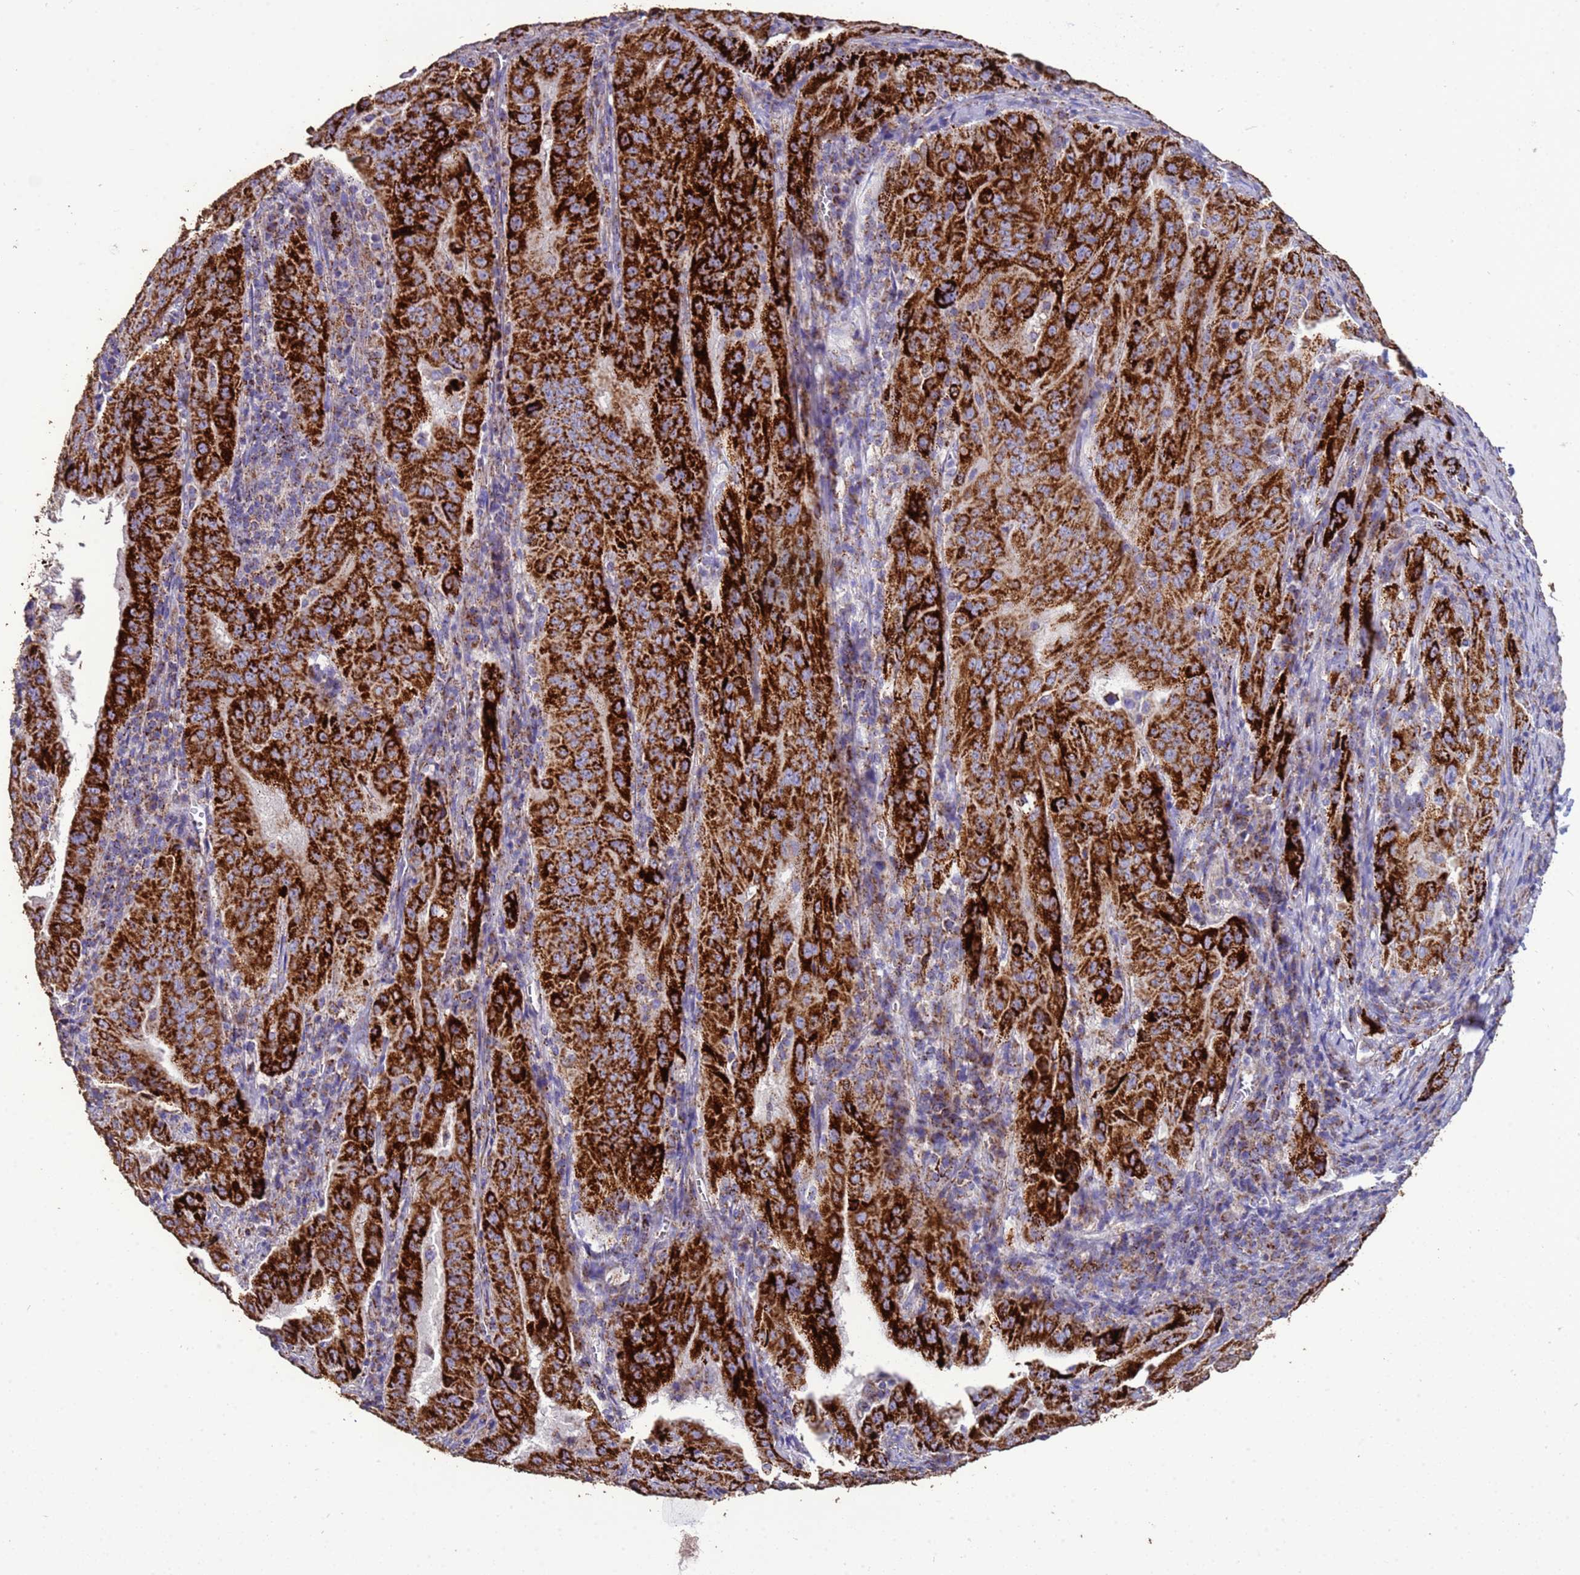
{"staining": {"intensity": "strong", "quantity": ">75%", "location": "cytoplasmic/membranous"}, "tissue": "pancreatic cancer", "cell_type": "Tumor cells", "image_type": "cancer", "snomed": [{"axis": "morphology", "description": "Adenocarcinoma, NOS"}, {"axis": "topography", "description": "Pancreas"}], "caption": "A high-resolution photomicrograph shows IHC staining of pancreatic cancer, which demonstrates strong cytoplasmic/membranous staining in approximately >75% of tumor cells.", "gene": "ZNFX1", "patient": {"sex": "male", "age": 63}}